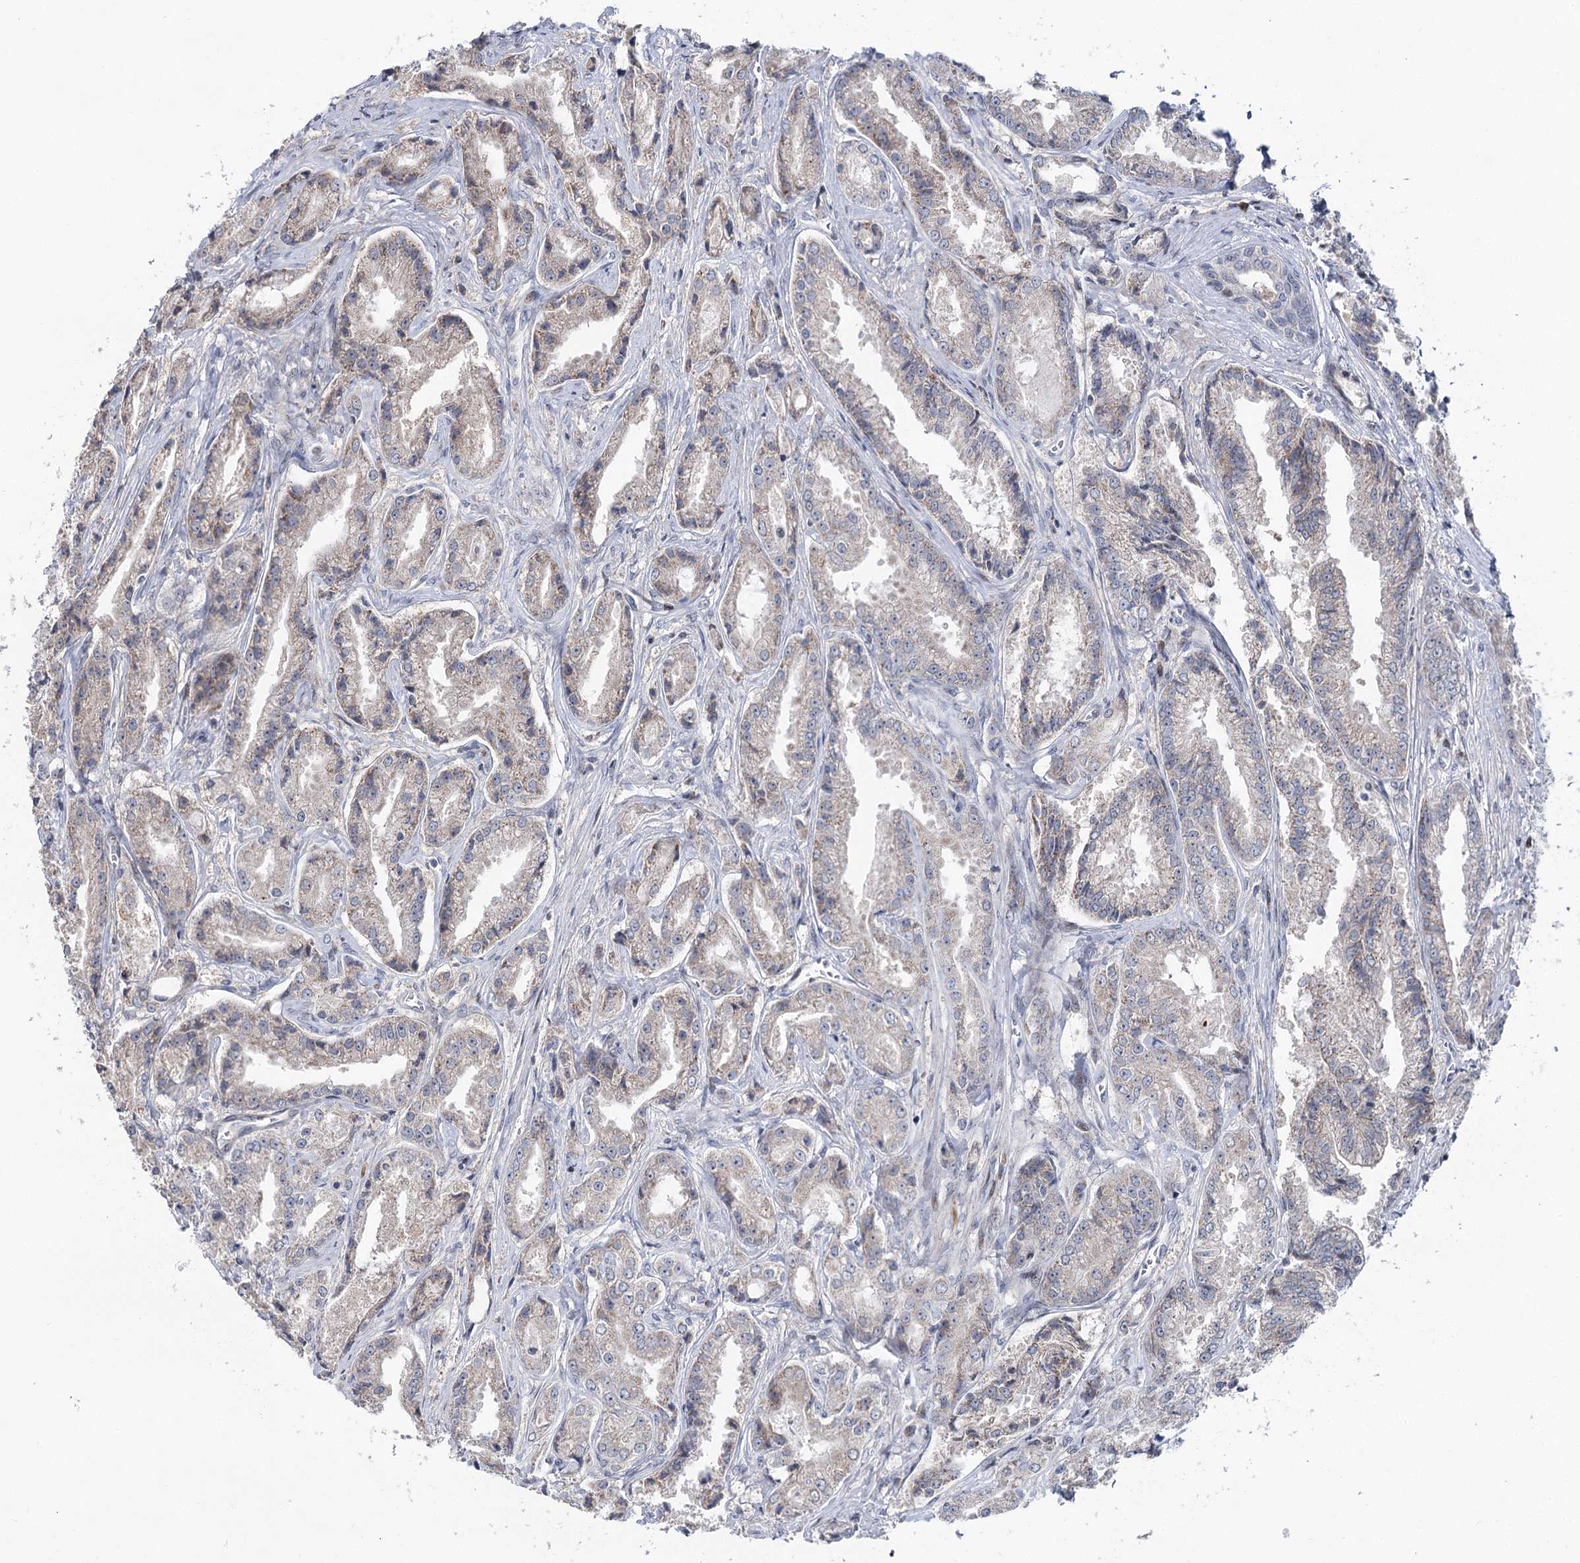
{"staining": {"intensity": "negative", "quantity": "none", "location": "none"}, "tissue": "prostate cancer", "cell_type": "Tumor cells", "image_type": "cancer", "snomed": [{"axis": "morphology", "description": "Adenocarcinoma, High grade"}, {"axis": "topography", "description": "Prostate"}], "caption": "A histopathology image of human prostate cancer (high-grade adenocarcinoma) is negative for staining in tumor cells.", "gene": "PTGR1", "patient": {"sex": "male", "age": 72}}